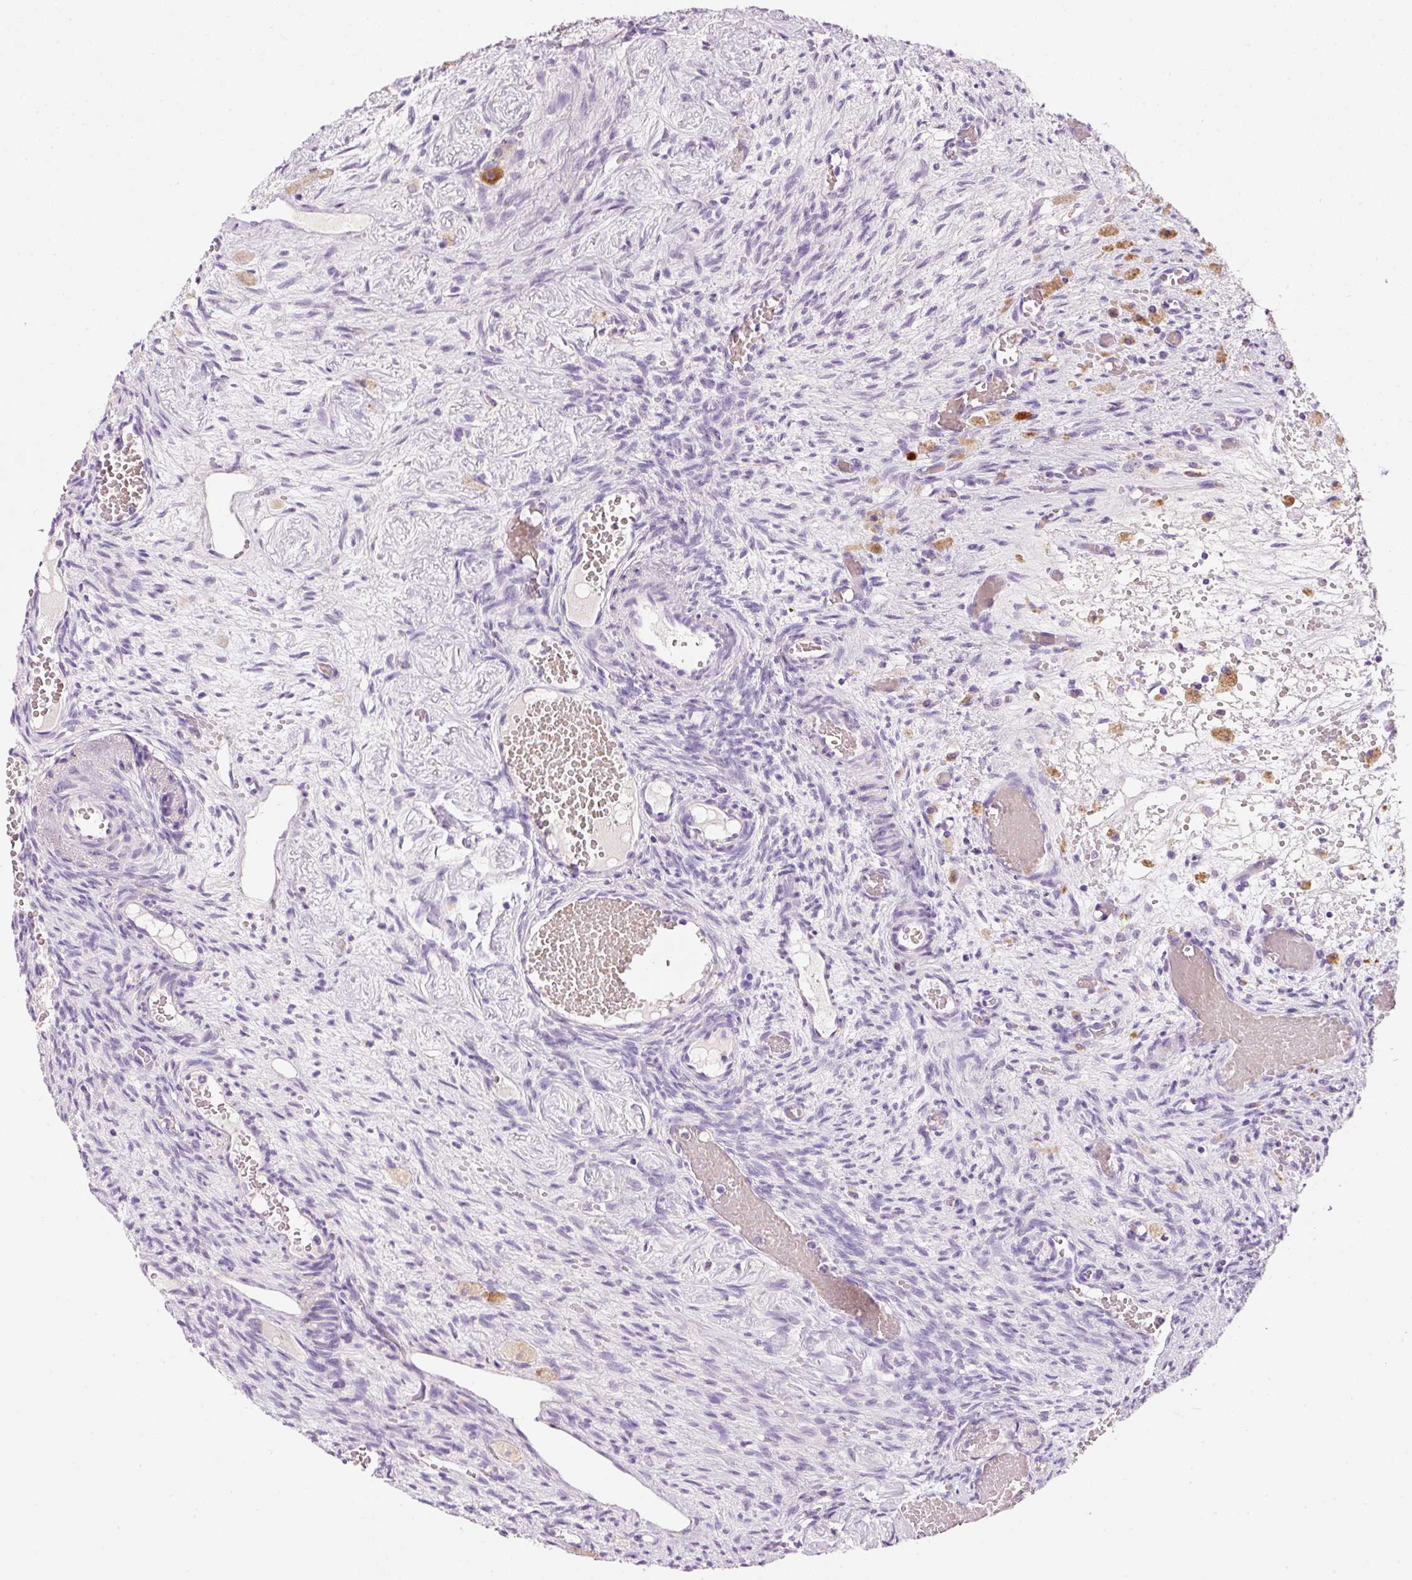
{"staining": {"intensity": "weak", "quantity": ">75%", "location": "cytoplasmic/membranous"}, "tissue": "ovary", "cell_type": "Follicle cells", "image_type": "normal", "snomed": [{"axis": "morphology", "description": "Normal tissue, NOS"}, {"axis": "topography", "description": "Ovary"}], "caption": "Weak cytoplasmic/membranous positivity is identified in approximately >75% of follicle cells in normal ovary. The protein is shown in brown color, while the nuclei are stained blue.", "gene": "TENT5C", "patient": {"sex": "female", "age": 67}}